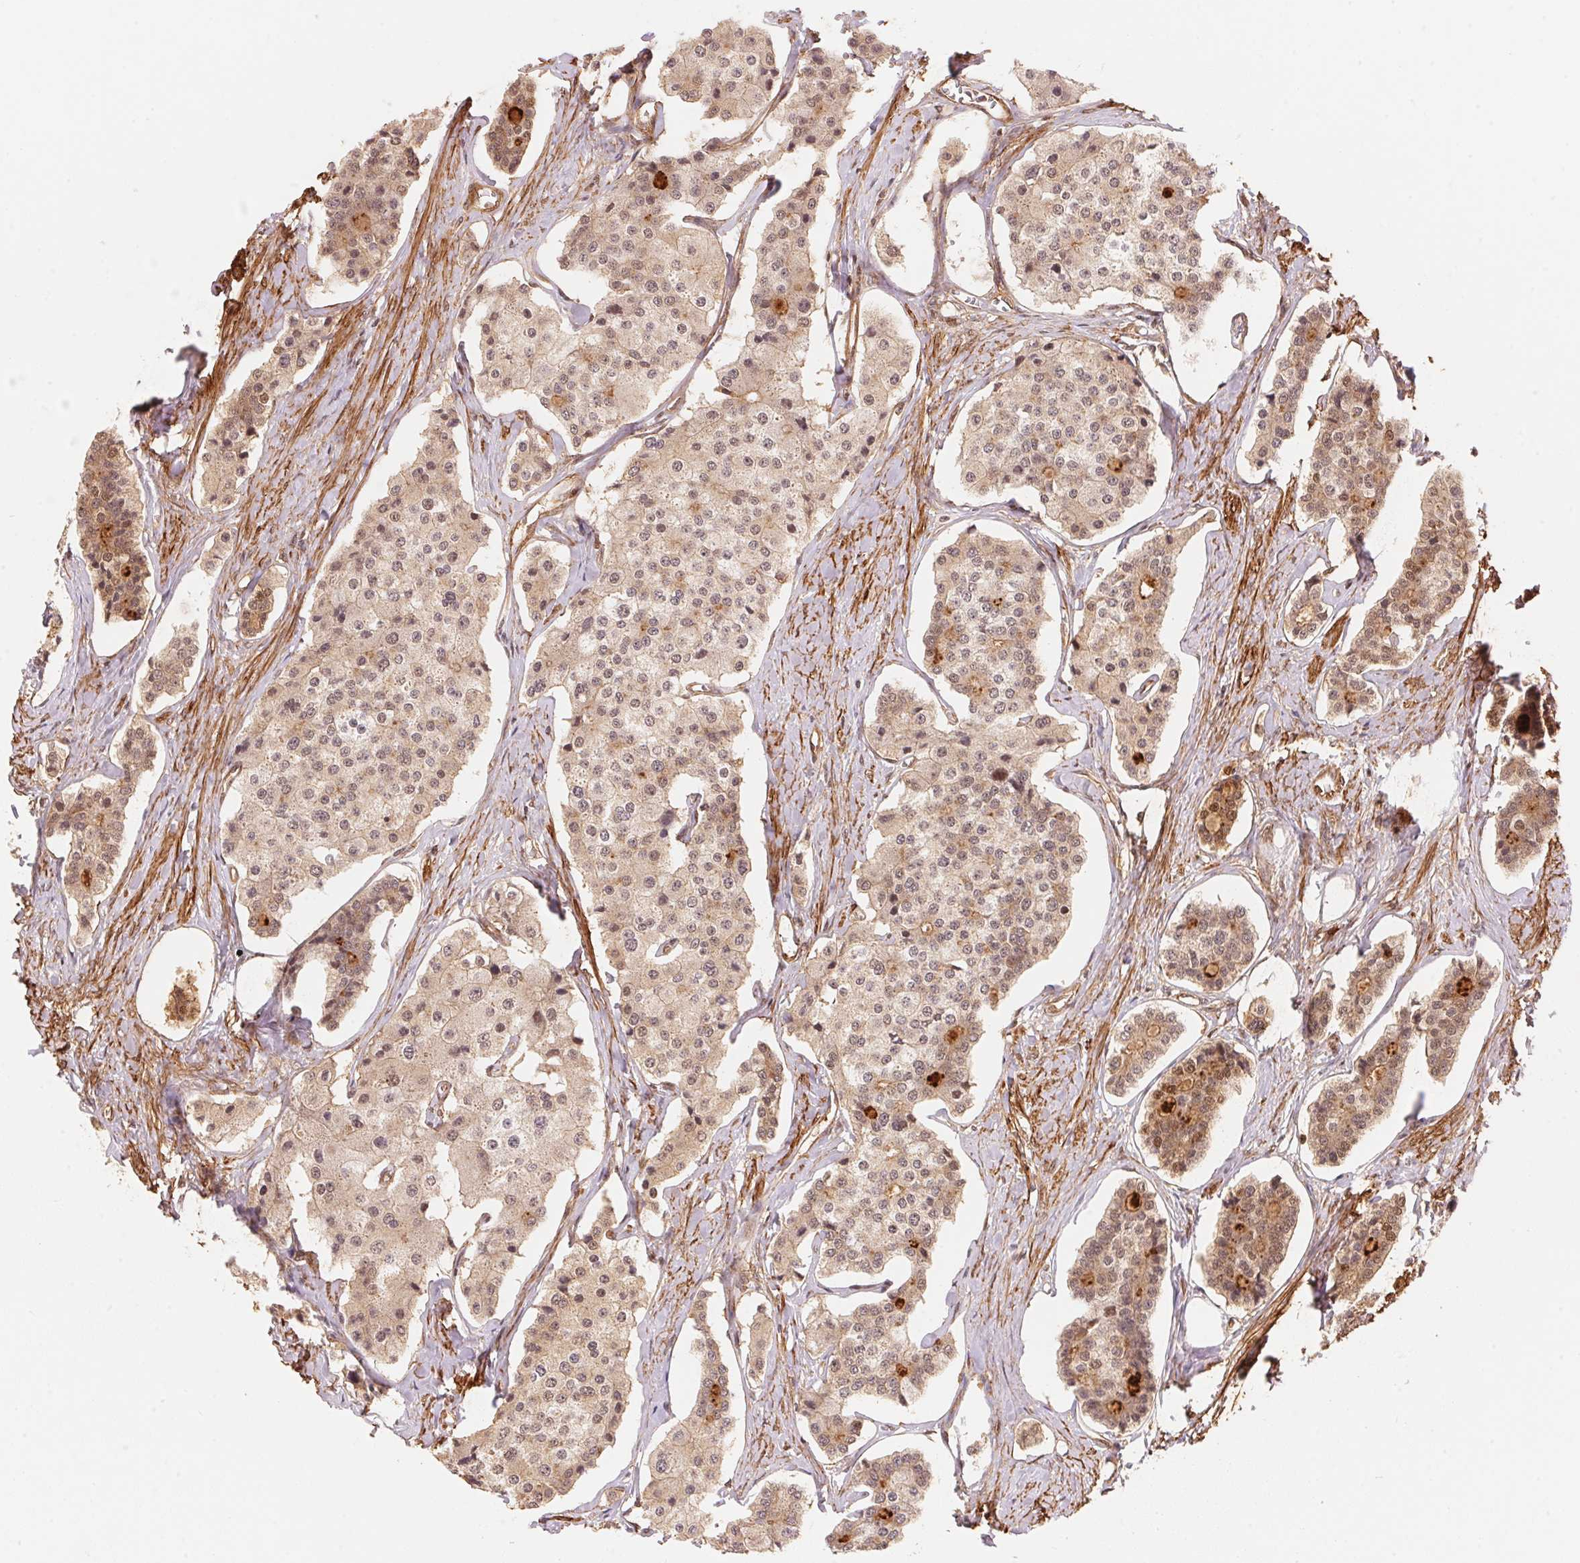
{"staining": {"intensity": "weak", "quantity": ">75%", "location": "cytoplasmic/membranous,nuclear"}, "tissue": "carcinoid", "cell_type": "Tumor cells", "image_type": "cancer", "snomed": [{"axis": "morphology", "description": "Carcinoid, malignant, NOS"}, {"axis": "topography", "description": "Small intestine"}], "caption": "Weak cytoplasmic/membranous and nuclear positivity for a protein is identified in approximately >75% of tumor cells of carcinoid (malignant) using IHC.", "gene": "TNIP2", "patient": {"sex": "female", "age": 65}}